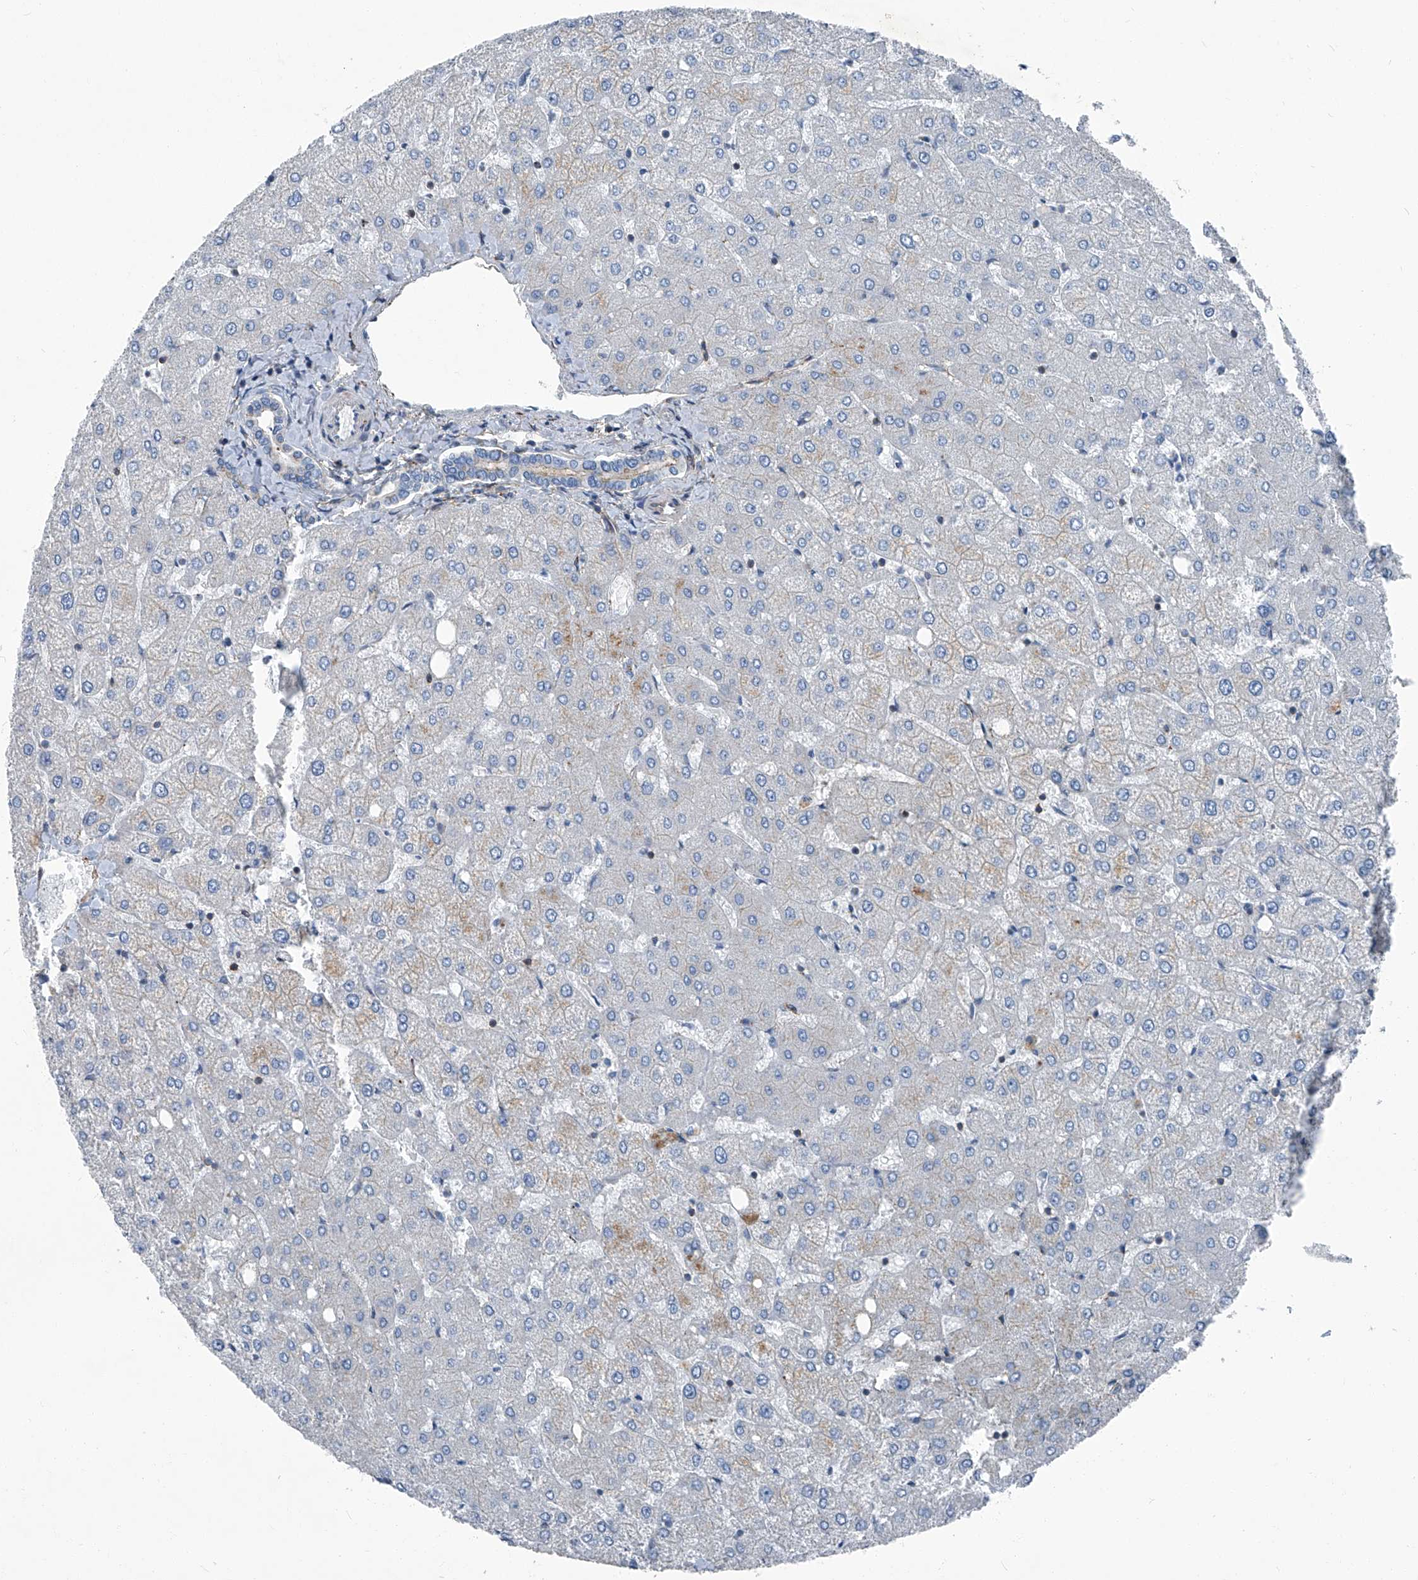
{"staining": {"intensity": "negative", "quantity": "none", "location": "none"}, "tissue": "liver", "cell_type": "Cholangiocytes", "image_type": "normal", "snomed": [{"axis": "morphology", "description": "Normal tissue, NOS"}, {"axis": "topography", "description": "Liver"}], "caption": "This photomicrograph is of unremarkable liver stained with immunohistochemistry (IHC) to label a protein in brown with the nuclei are counter-stained blue. There is no expression in cholangiocytes. The staining was performed using DAB (3,3'-diaminobenzidine) to visualize the protein expression in brown, while the nuclei were stained in blue with hematoxylin (Magnification: 20x).", "gene": "SEPTIN7", "patient": {"sex": "female", "age": 54}}